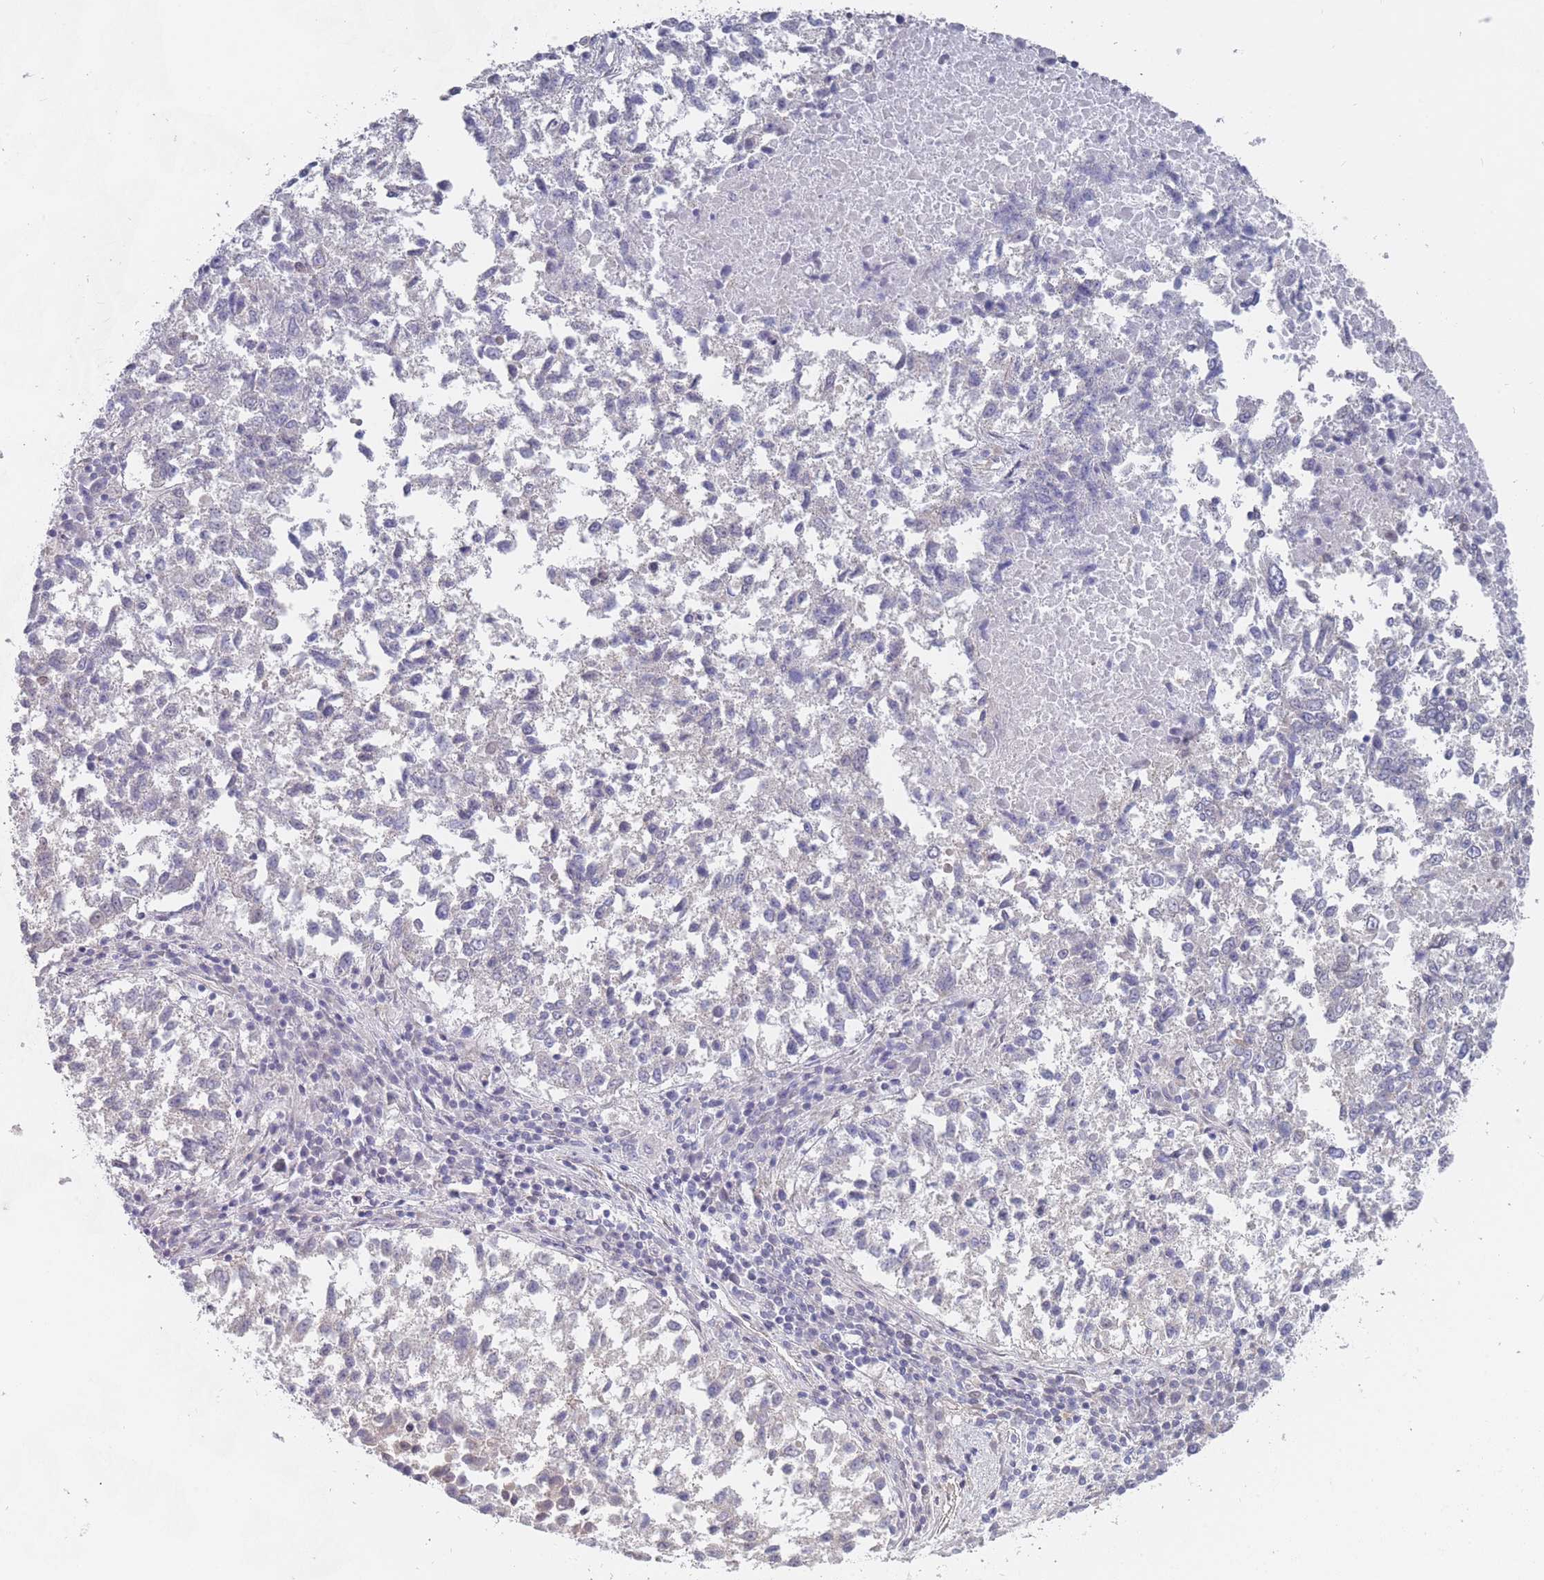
{"staining": {"intensity": "negative", "quantity": "none", "location": "none"}, "tissue": "lung cancer", "cell_type": "Tumor cells", "image_type": "cancer", "snomed": [{"axis": "morphology", "description": "Squamous cell carcinoma, NOS"}, {"axis": "topography", "description": "Lung"}], "caption": "Protein analysis of lung cancer reveals no significant expression in tumor cells.", "gene": "SLC1A6", "patient": {"sex": "male", "age": 73}}